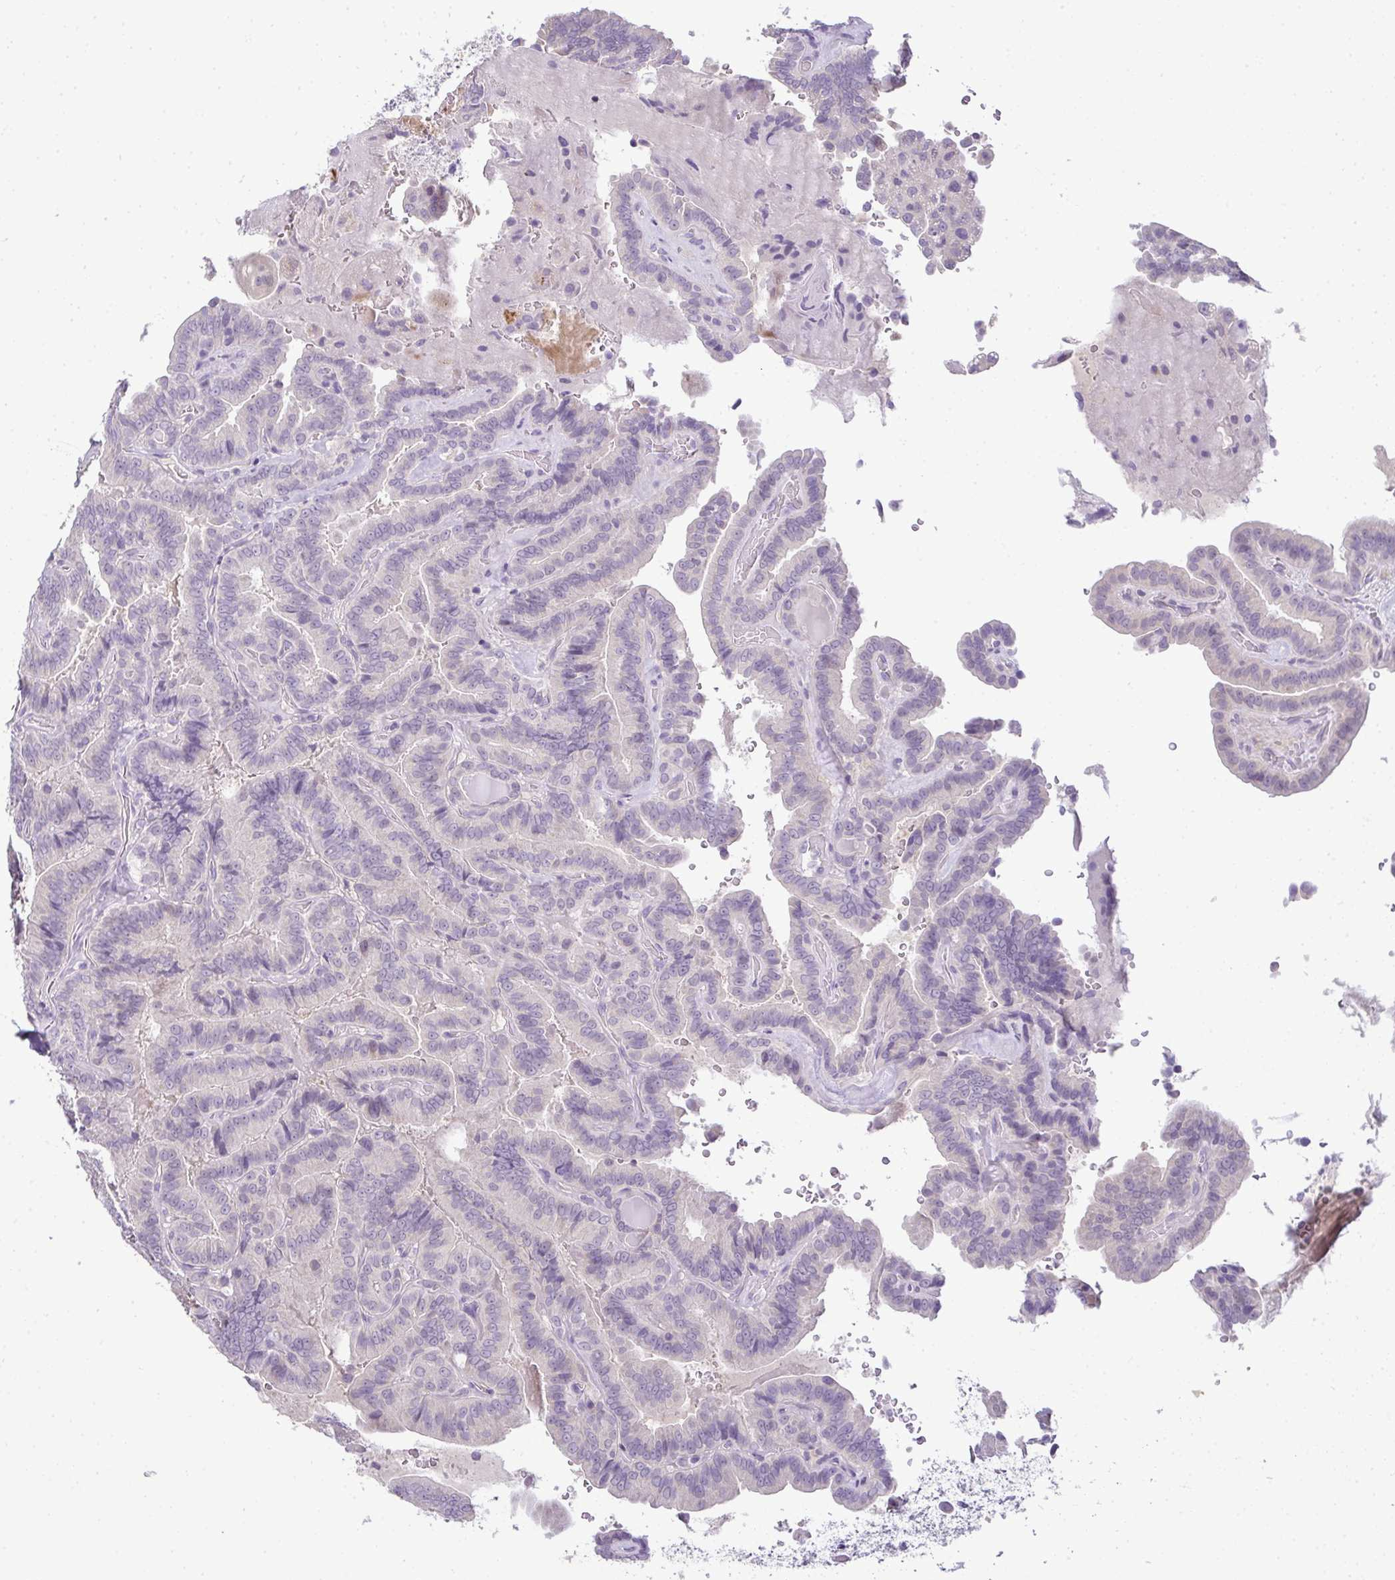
{"staining": {"intensity": "negative", "quantity": "none", "location": "none"}, "tissue": "thyroid cancer", "cell_type": "Tumor cells", "image_type": "cancer", "snomed": [{"axis": "morphology", "description": "Papillary adenocarcinoma, NOS"}, {"axis": "topography", "description": "Thyroid gland"}], "caption": "High power microscopy photomicrograph of an IHC image of thyroid cancer (papillary adenocarcinoma), revealing no significant positivity in tumor cells.", "gene": "CMPK1", "patient": {"sex": "male", "age": 61}}